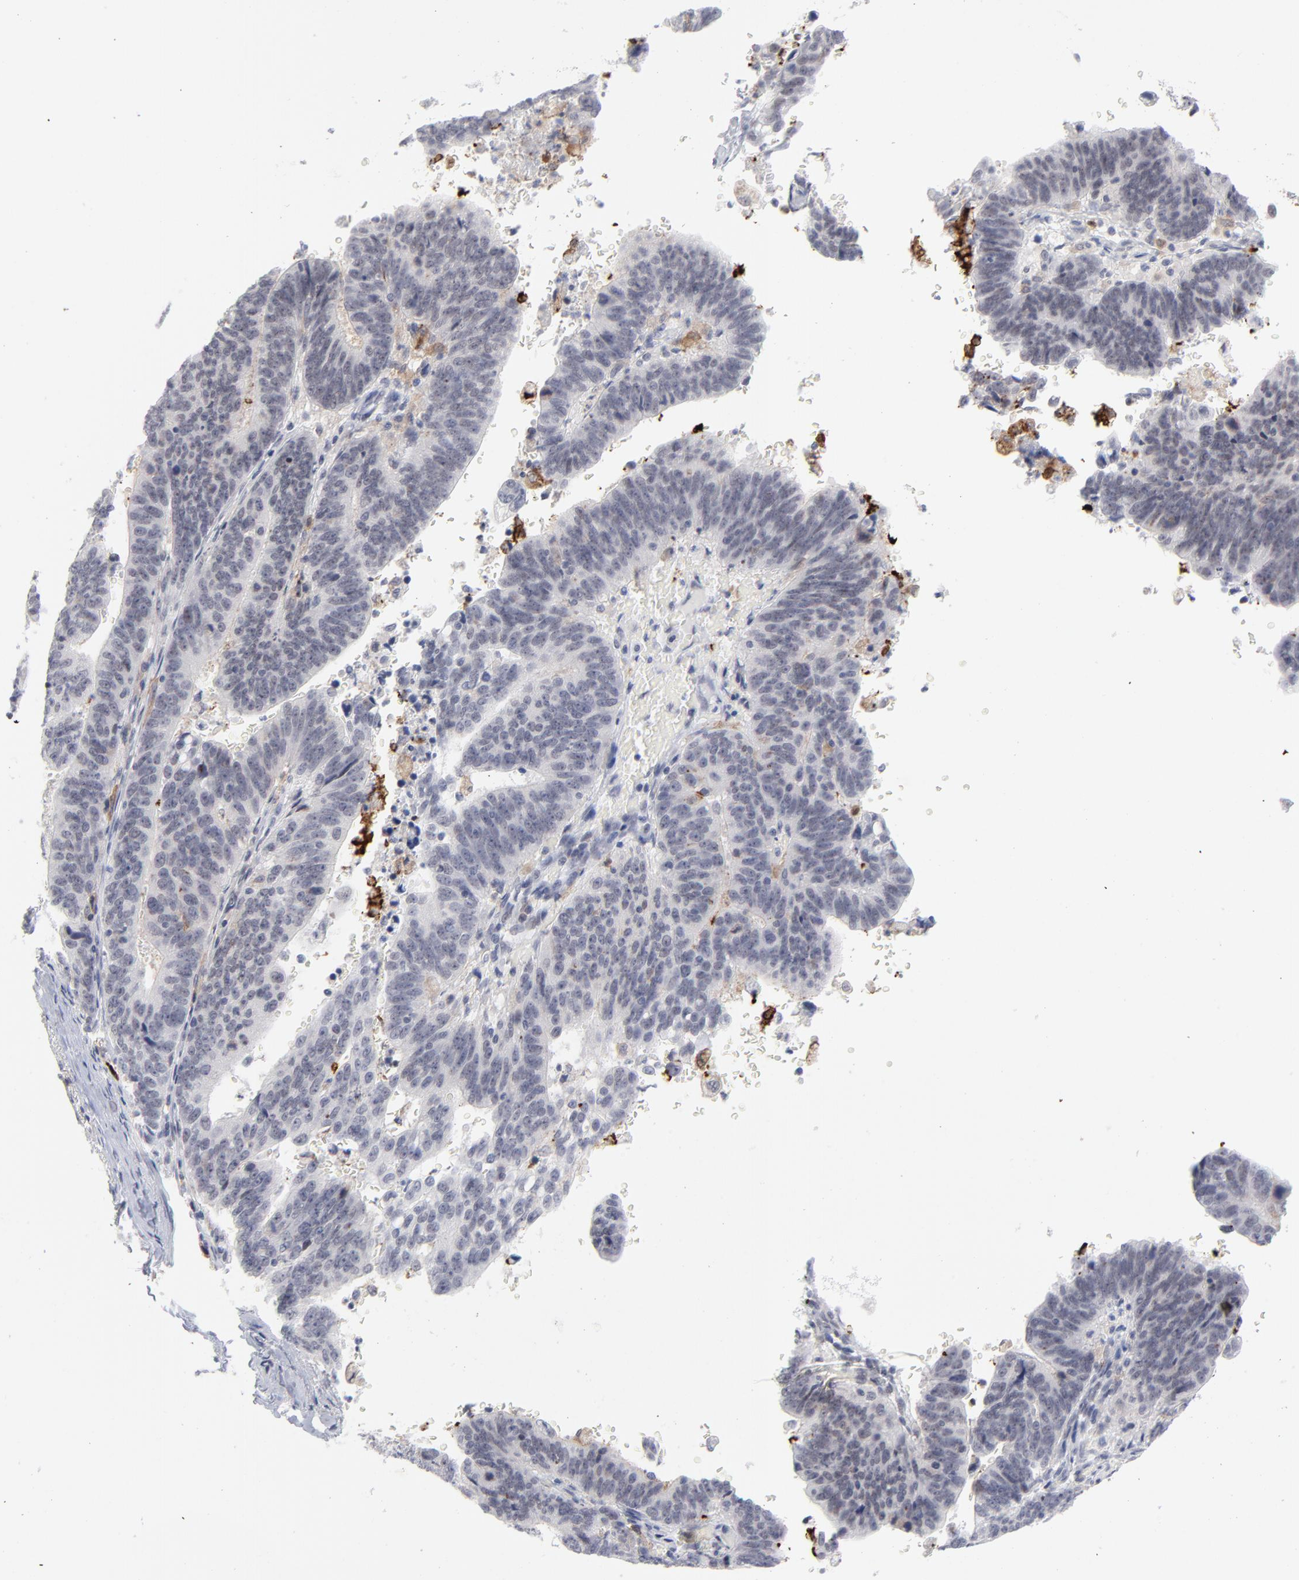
{"staining": {"intensity": "negative", "quantity": "none", "location": "none"}, "tissue": "stomach cancer", "cell_type": "Tumor cells", "image_type": "cancer", "snomed": [{"axis": "morphology", "description": "Adenocarcinoma, NOS"}, {"axis": "topography", "description": "Stomach, upper"}], "caption": "The immunohistochemistry histopathology image has no significant staining in tumor cells of stomach cancer tissue. (DAB IHC visualized using brightfield microscopy, high magnification).", "gene": "CCR2", "patient": {"sex": "female", "age": 50}}